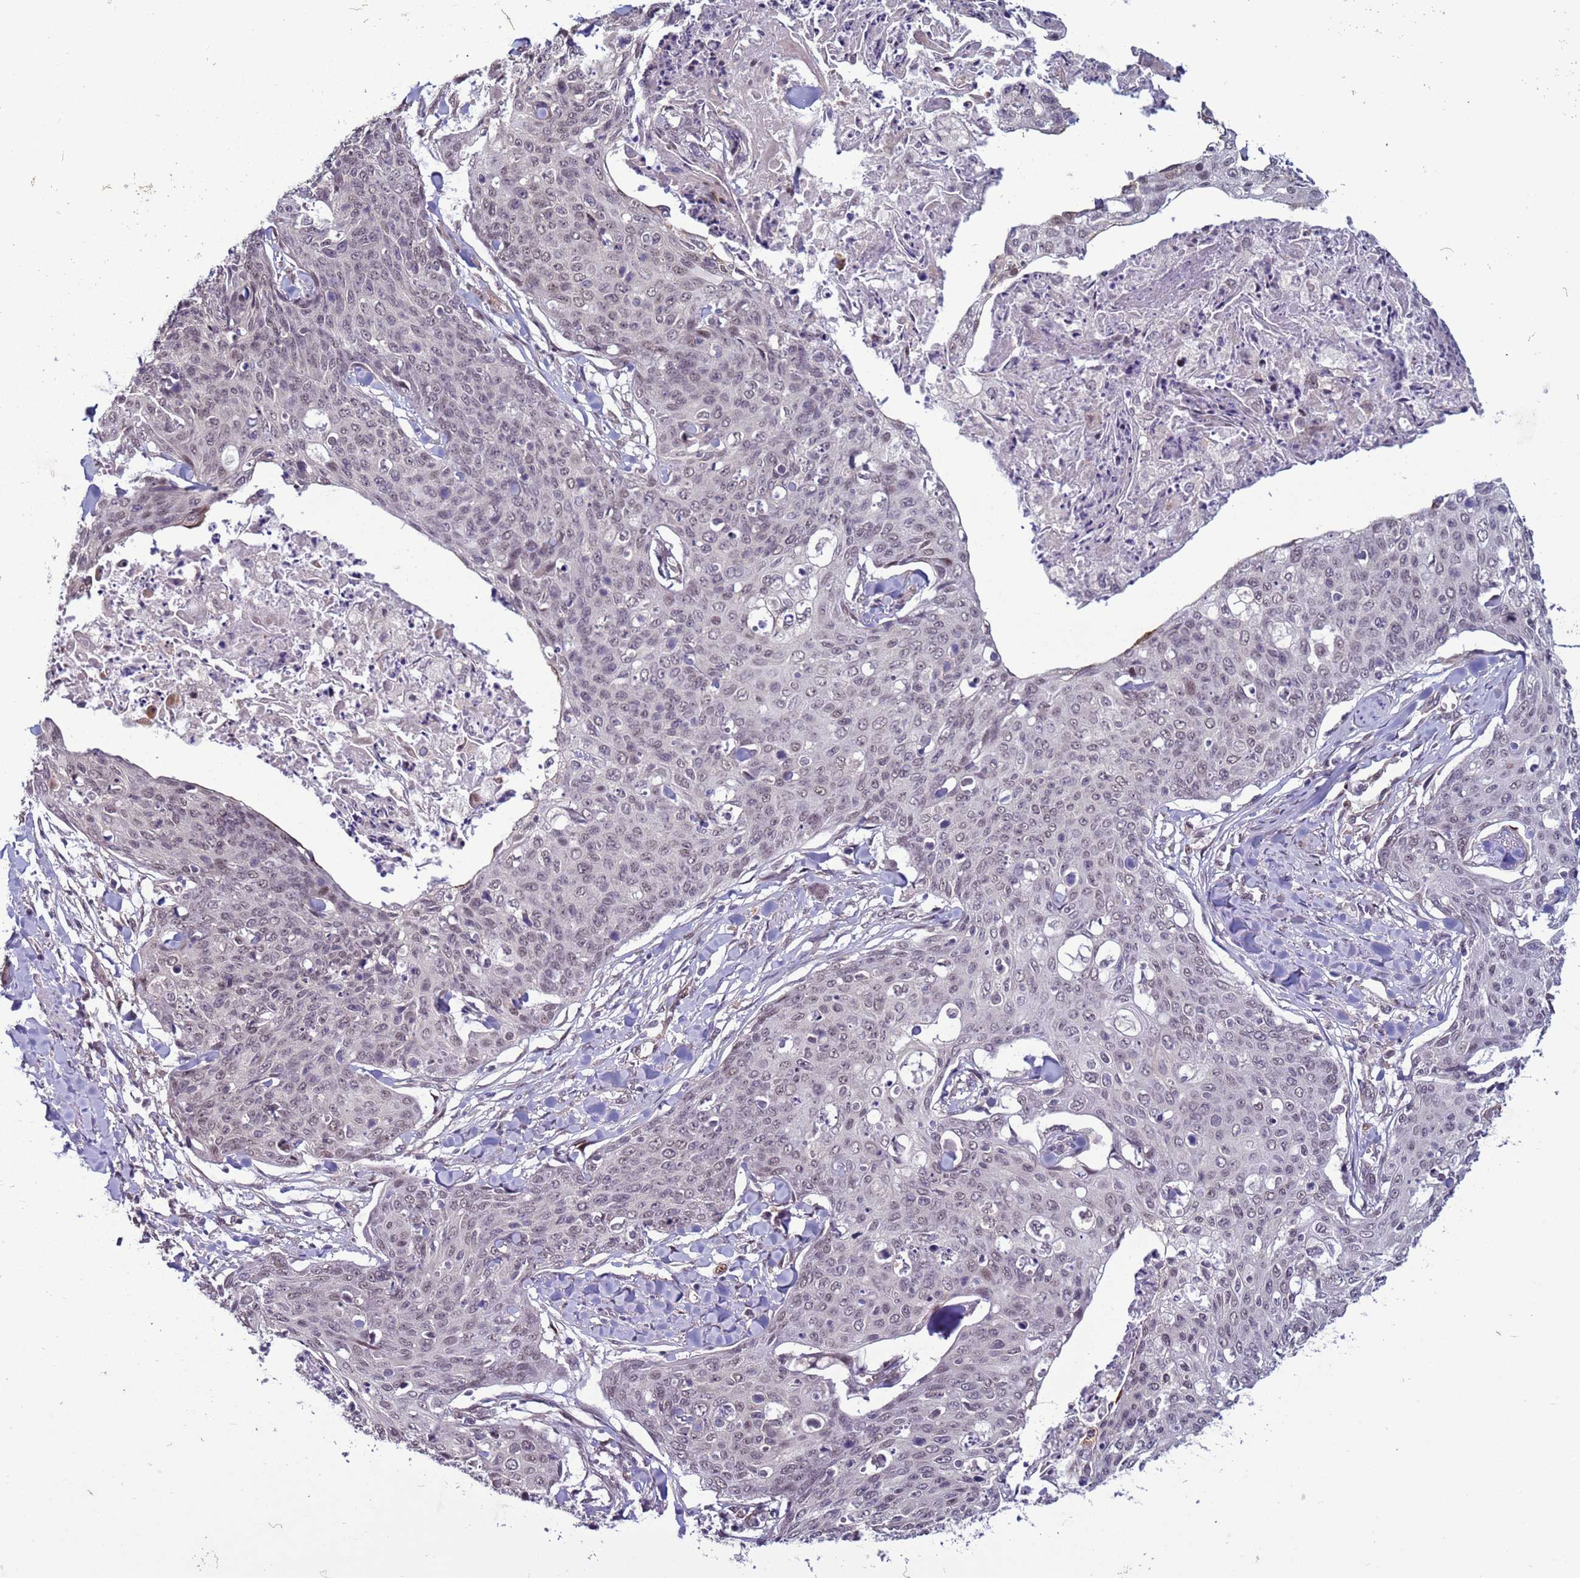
{"staining": {"intensity": "negative", "quantity": "none", "location": "none"}, "tissue": "skin cancer", "cell_type": "Tumor cells", "image_type": "cancer", "snomed": [{"axis": "morphology", "description": "Squamous cell carcinoma, NOS"}, {"axis": "topography", "description": "Skin"}, {"axis": "topography", "description": "Vulva"}], "caption": "High magnification brightfield microscopy of skin squamous cell carcinoma stained with DAB (3,3'-diaminobenzidine) (brown) and counterstained with hematoxylin (blue): tumor cells show no significant expression.", "gene": "SHC3", "patient": {"sex": "female", "age": 85}}